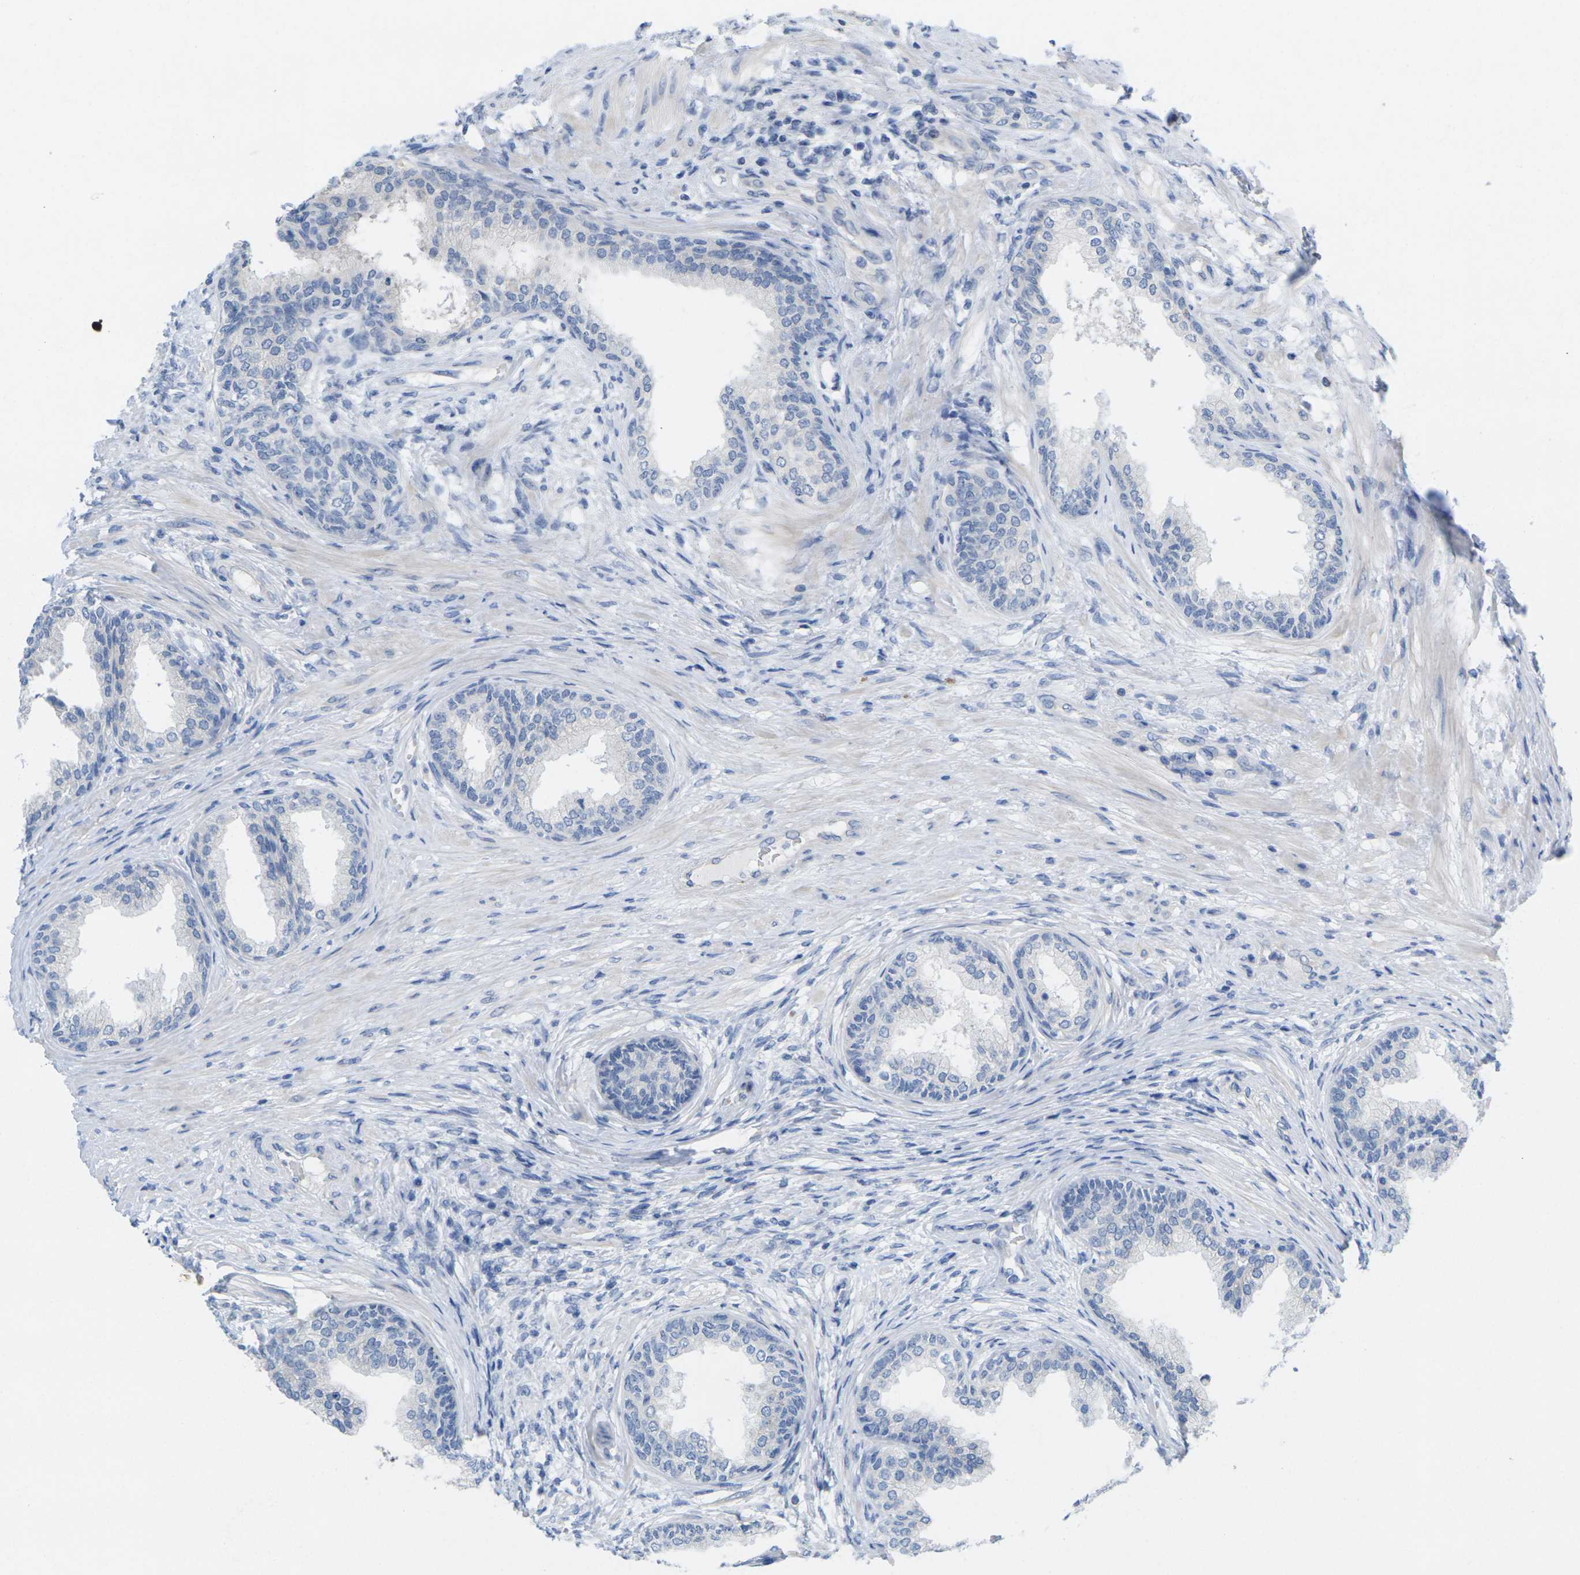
{"staining": {"intensity": "negative", "quantity": "none", "location": "none"}, "tissue": "prostate", "cell_type": "Glandular cells", "image_type": "normal", "snomed": [{"axis": "morphology", "description": "Normal tissue, NOS"}, {"axis": "topography", "description": "Prostate"}], "caption": "The IHC histopathology image has no significant staining in glandular cells of prostate.", "gene": "TNNI3", "patient": {"sex": "male", "age": 76}}